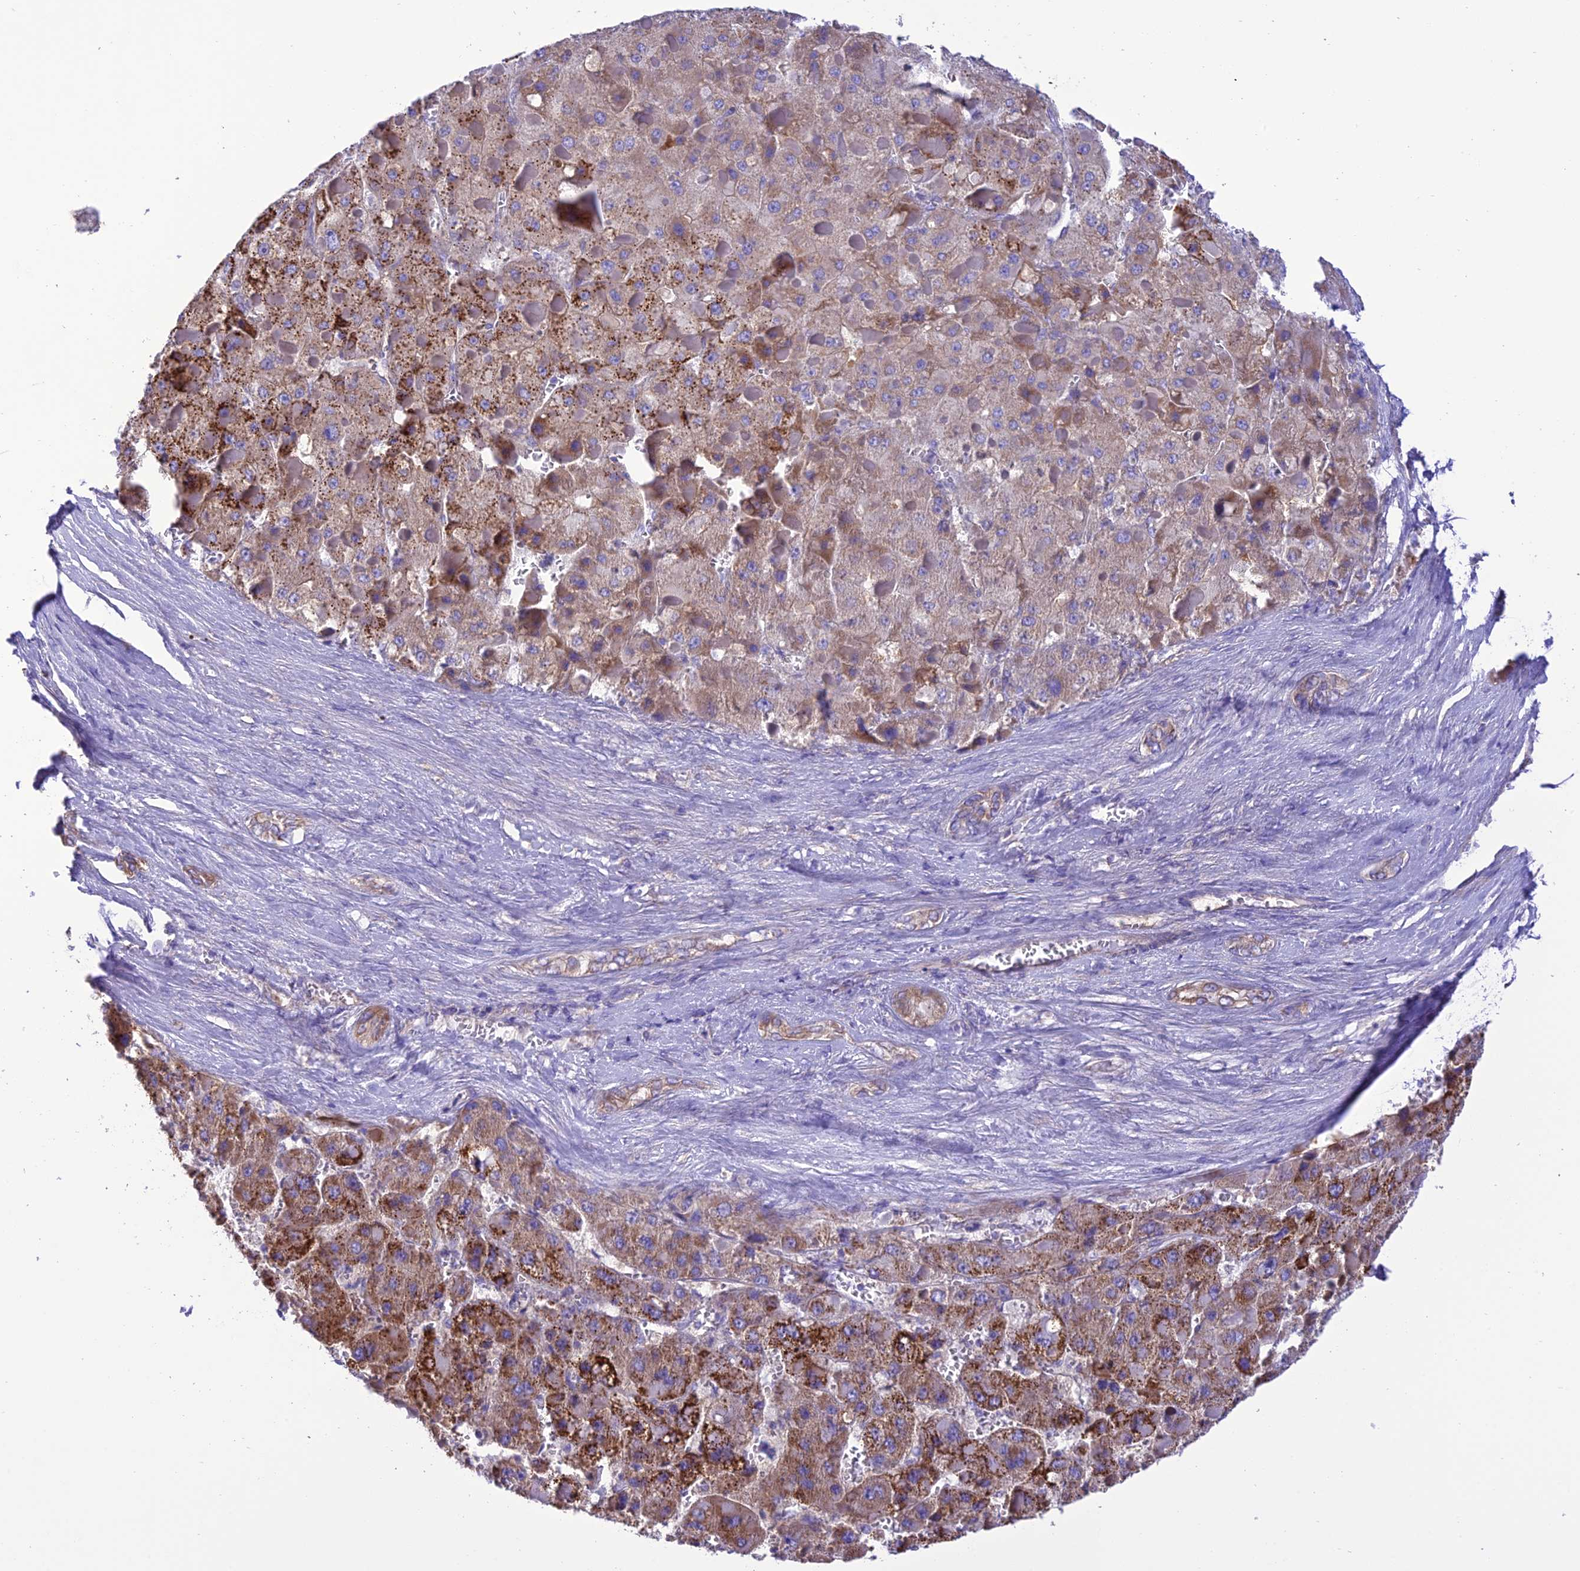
{"staining": {"intensity": "moderate", "quantity": "25%-75%", "location": "cytoplasmic/membranous"}, "tissue": "liver cancer", "cell_type": "Tumor cells", "image_type": "cancer", "snomed": [{"axis": "morphology", "description": "Carcinoma, Hepatocellular, NOS"}, {"axis": "topography", "description": "Liver"}], "caption": "Protein expression by immunohistochemistry (IHC) reveals moderate cytoplasmic/membranous staining in approximately 25%-75% of tumor cells in liver hepatocellular carcinoma.", "gene": "MAP3K12", "patient": {"sex": "female", "age": 73}}